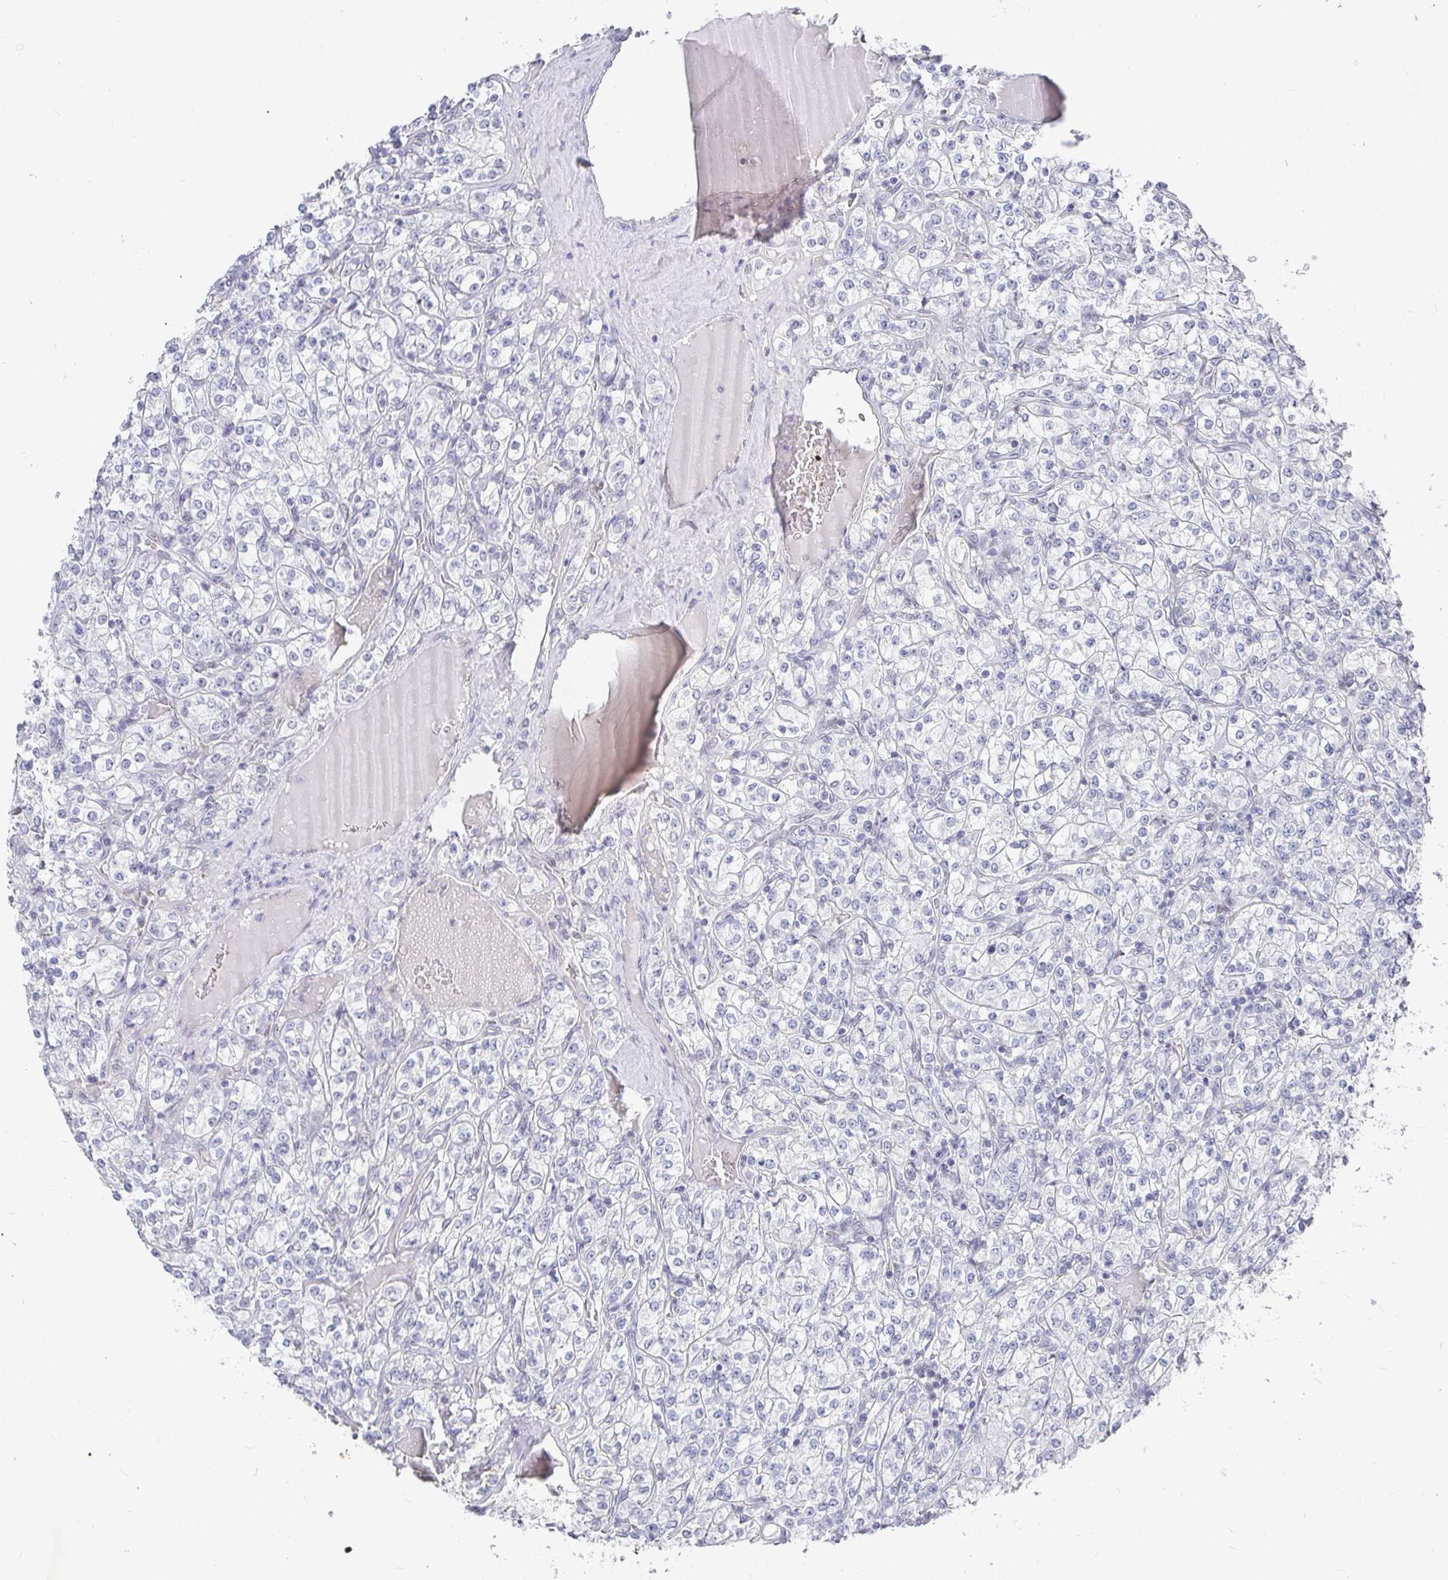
{"staining": {"intensity": "negative", "quantity": "none", "location": "none"}, "tissue": "renal cancer", "cell_type": "Tumor cells", "image_type": "cancer", "snomed": [{"axis": "morphology", "description": "Adenocarcinoma, NOS"}, {"axis": "topography", "description": "Kidney"}], "caption": "IHC of renal cancer (adenocarcinoma) demonstrates no positivity in tumor cells.", "gene": "RCOR1", "patient": {"sex": "male", "age": 77}}